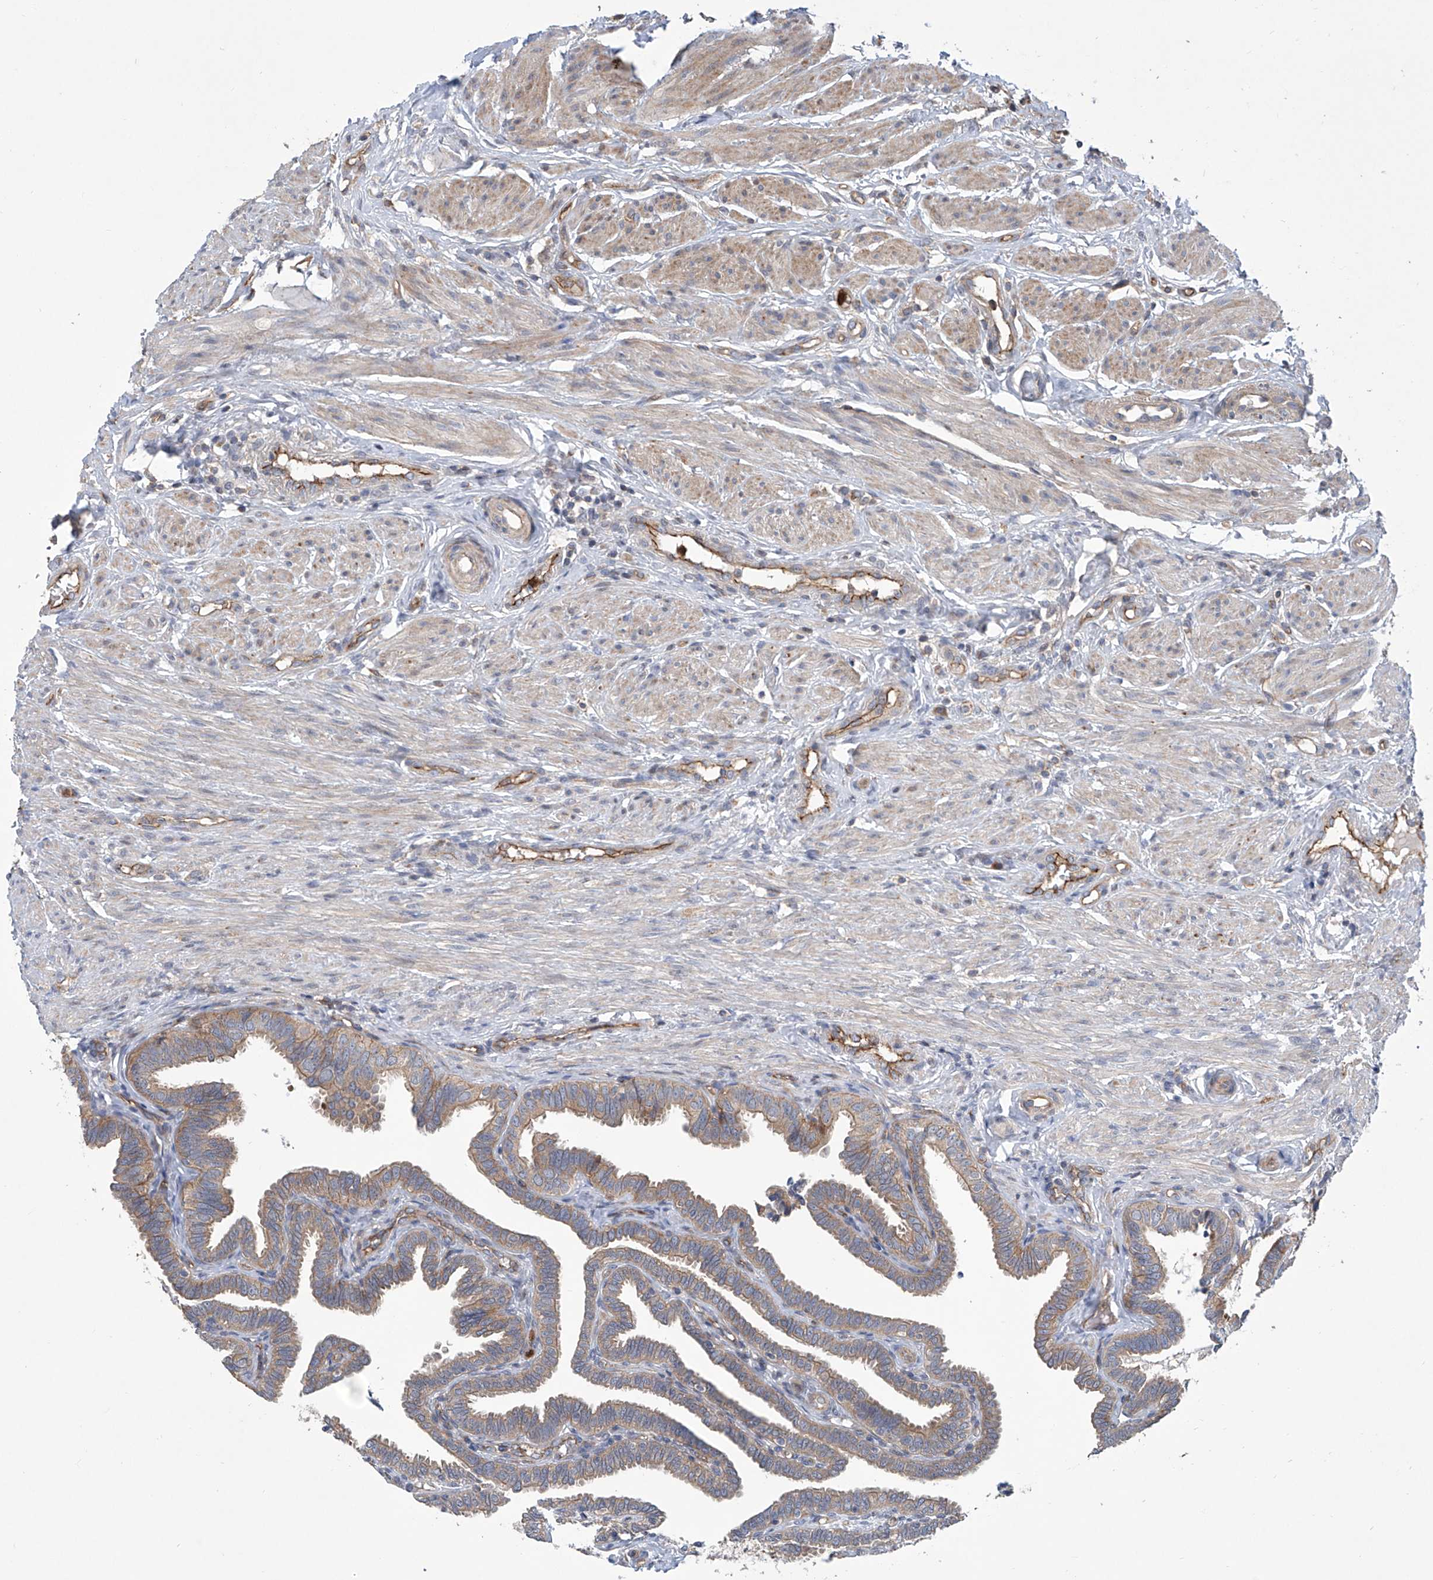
{"staining": {"intensity": "moderate", "quantity": "25%-75%", "location": "cytoplasmic/membranous"}, "tissue": "fallopian tube", "cell_type": "Glandular cells", "image_type": "normal", "snomed": [{"axis": "morphology", "description": "Normal tissue, NOS"}, {"axis": "topography", "description": "Fallopian tube"}], "caption": "High-power microscopy captured an immunohistochemistry photomicrograph of normal fallopian tube, revealing moderate cytoplasmic/membranous positivity in approximately 25%-75% of glandular cells. The staining is performed using DAB brown chromogen to label protein expression. The nuclei are counter-stained blue using hematoxylin.", "gene": "EIF2D", "patient": {"sex": "female", "age": 39}}